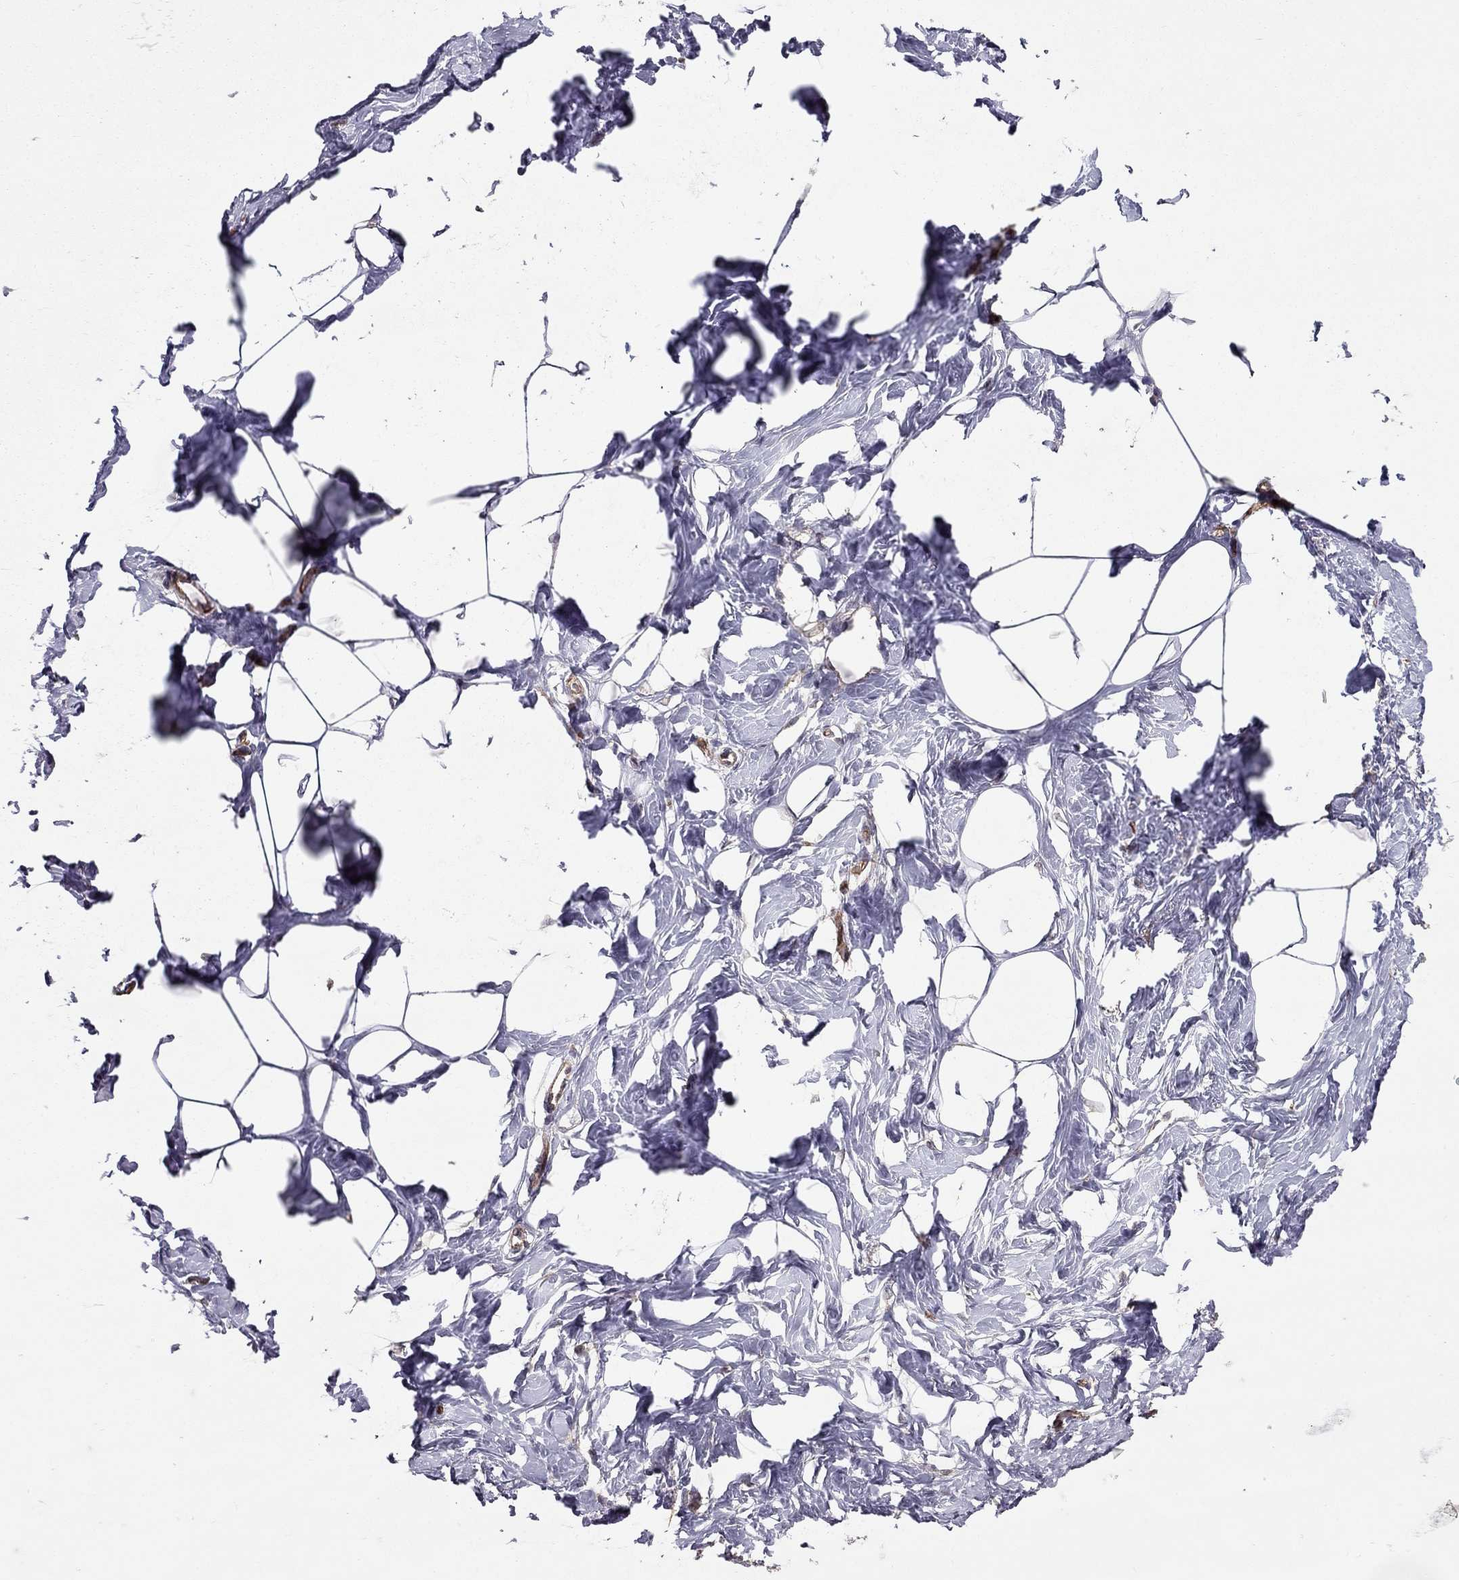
{"staining": {"intensity": "negative", "quantity": "none", "location": "none"}, "tissue": "breast", "cell_type": "Adipocytes", "image_type": "normal", "snomed": [{"axis": "morphology", "description": "Normal tissue, NOS"}, {"axis": "morphology", "description": "Lobular carcinoma, in situ"}, {"axis": "topography", "description": "Breast"}], "caption": "An image of breast stained for a protein exhibits no brown staining in adipocytes.", "gene": "RASIP1", "patient": {"sex": "female", "age": 35}}